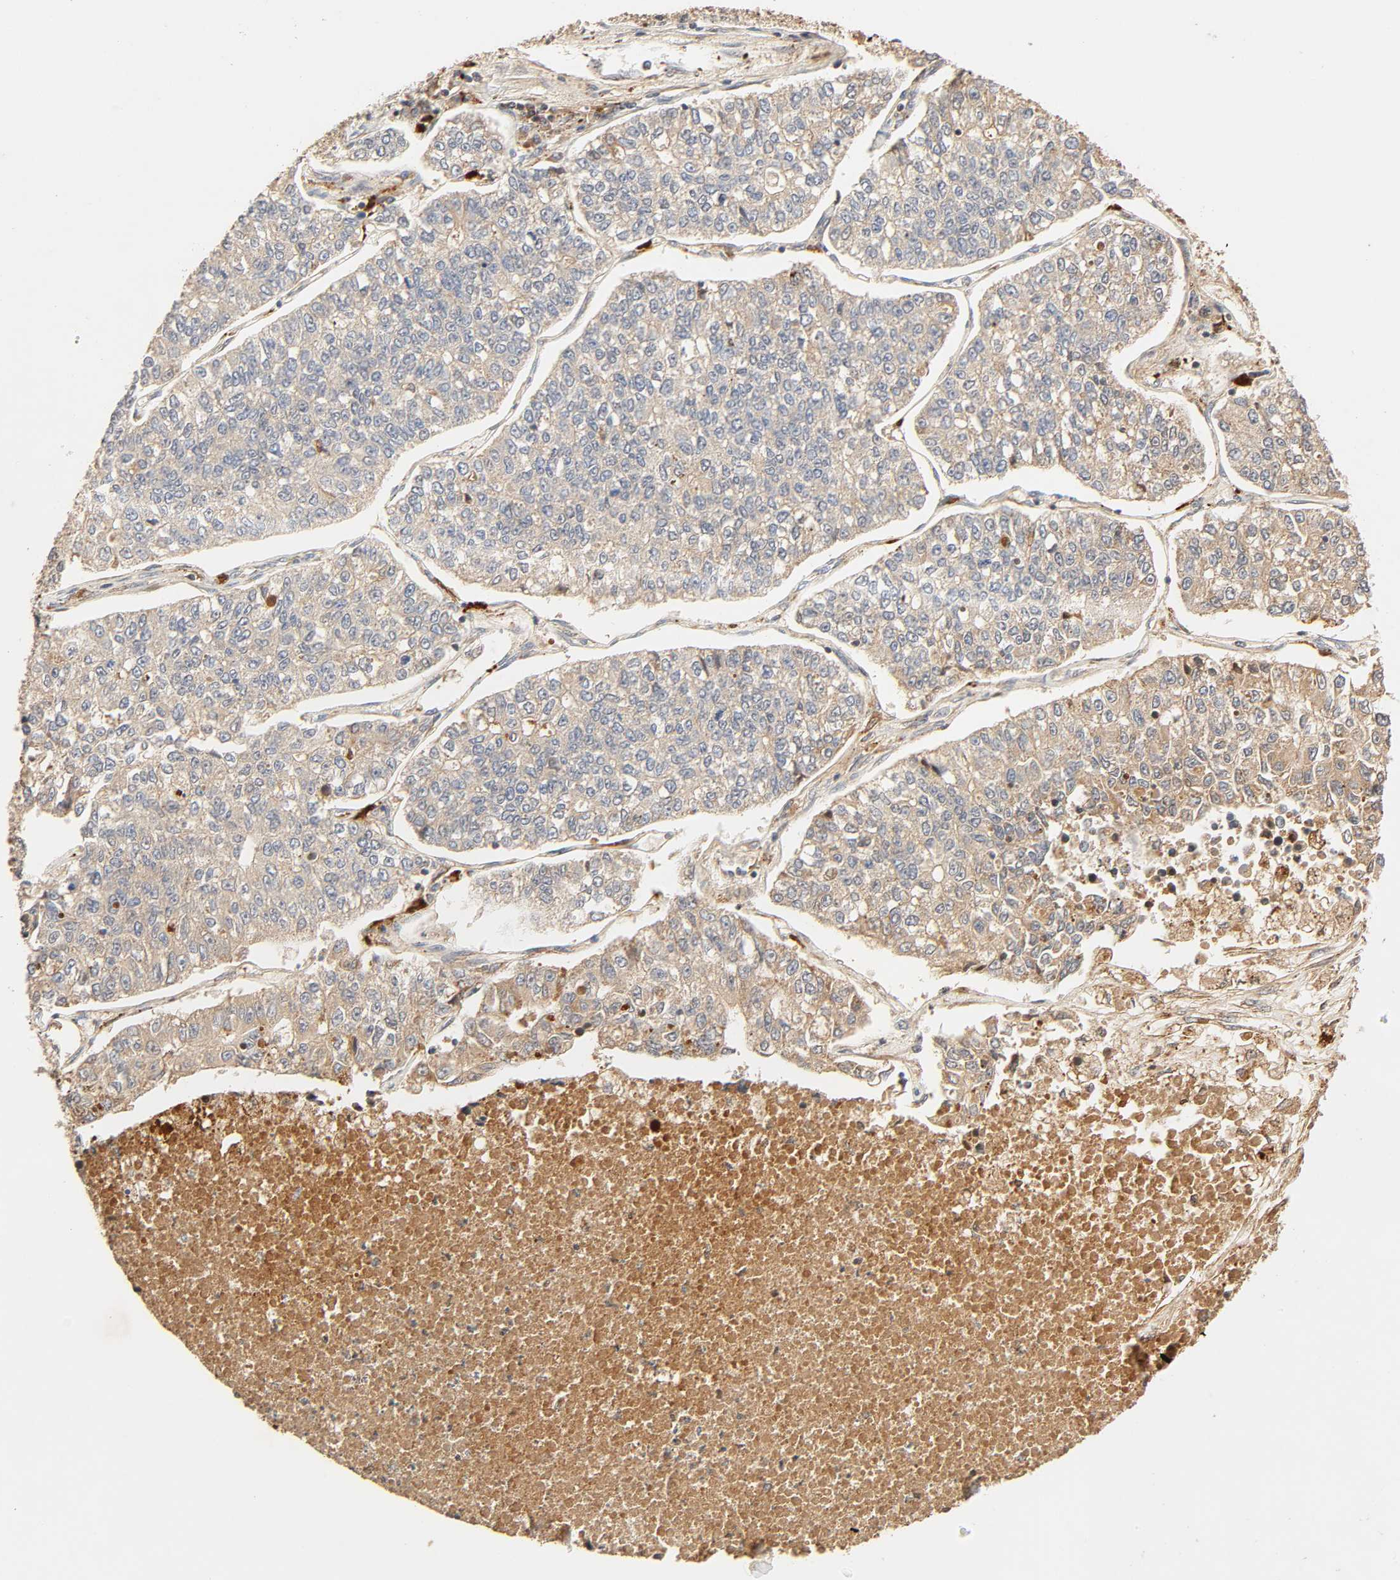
{"staining": {"intensity": "weak", "quantity": ">75%", "location": "cytoplasmic/membranous"}, "tissue": "lung cancer", "cell_type": "Tumor cells", "image_type": "cancer", "snomed": [{"axis": "morphology", "description": "Adenocarcinoma, NOS"}, {"axis": "topography", "description": "Lung"}], "caption": "Weak cytoplasmic/membranous protein staining is present in about >75% of tumor cells in lung cancer.", "gene": "MAPK6", "patient": {"sex": "male", "age": 49}}